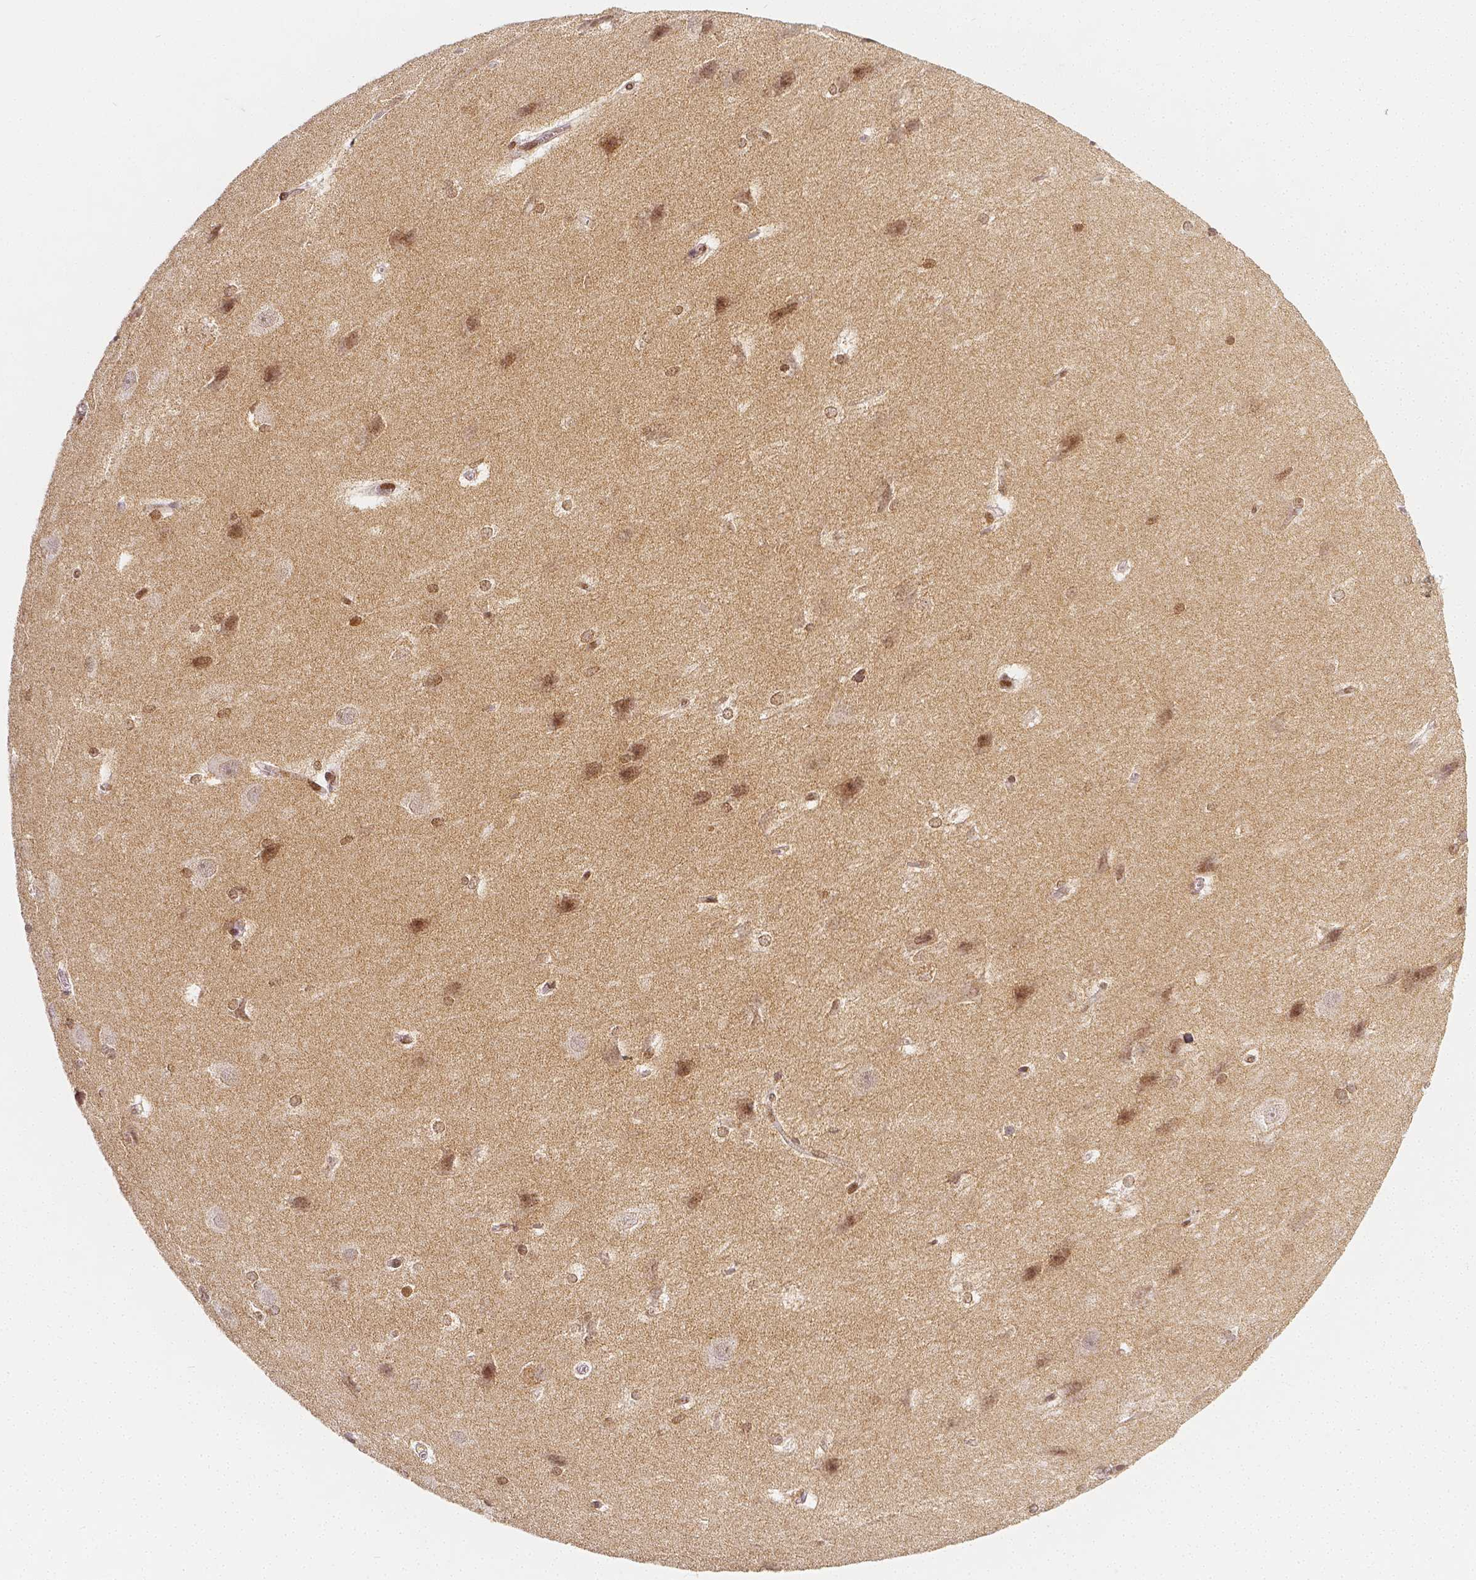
{"staining": {"intensity": "moderate", "quantity": "<25%", "location": "nuclear"}, "tissue": "hippocampus", "cell_type": "Glial cells", "image_type": "normal", "snomed": [{"axis": "morphology", "description": "Normal tissue, NOS"}, {"axis": "topography", "description": "Cerebral cortex"}, {"axis": "topography", "description": "Hippocampus"}], "caption": "High-magnification brightfield microscopy of normal hippocampus stained with DAB (brown) and counterstained with hematoxylin (blue). glial cells exhibit moderate nuclear positivity is appreciated in approximately<25% of cells. The staining is performed using DAB brown chromogen to label protein expression. The nuclei are counter-stained blue using hematoxylin.", "gene": "THY1", "patient": {"sex": "female", "age": 19}}